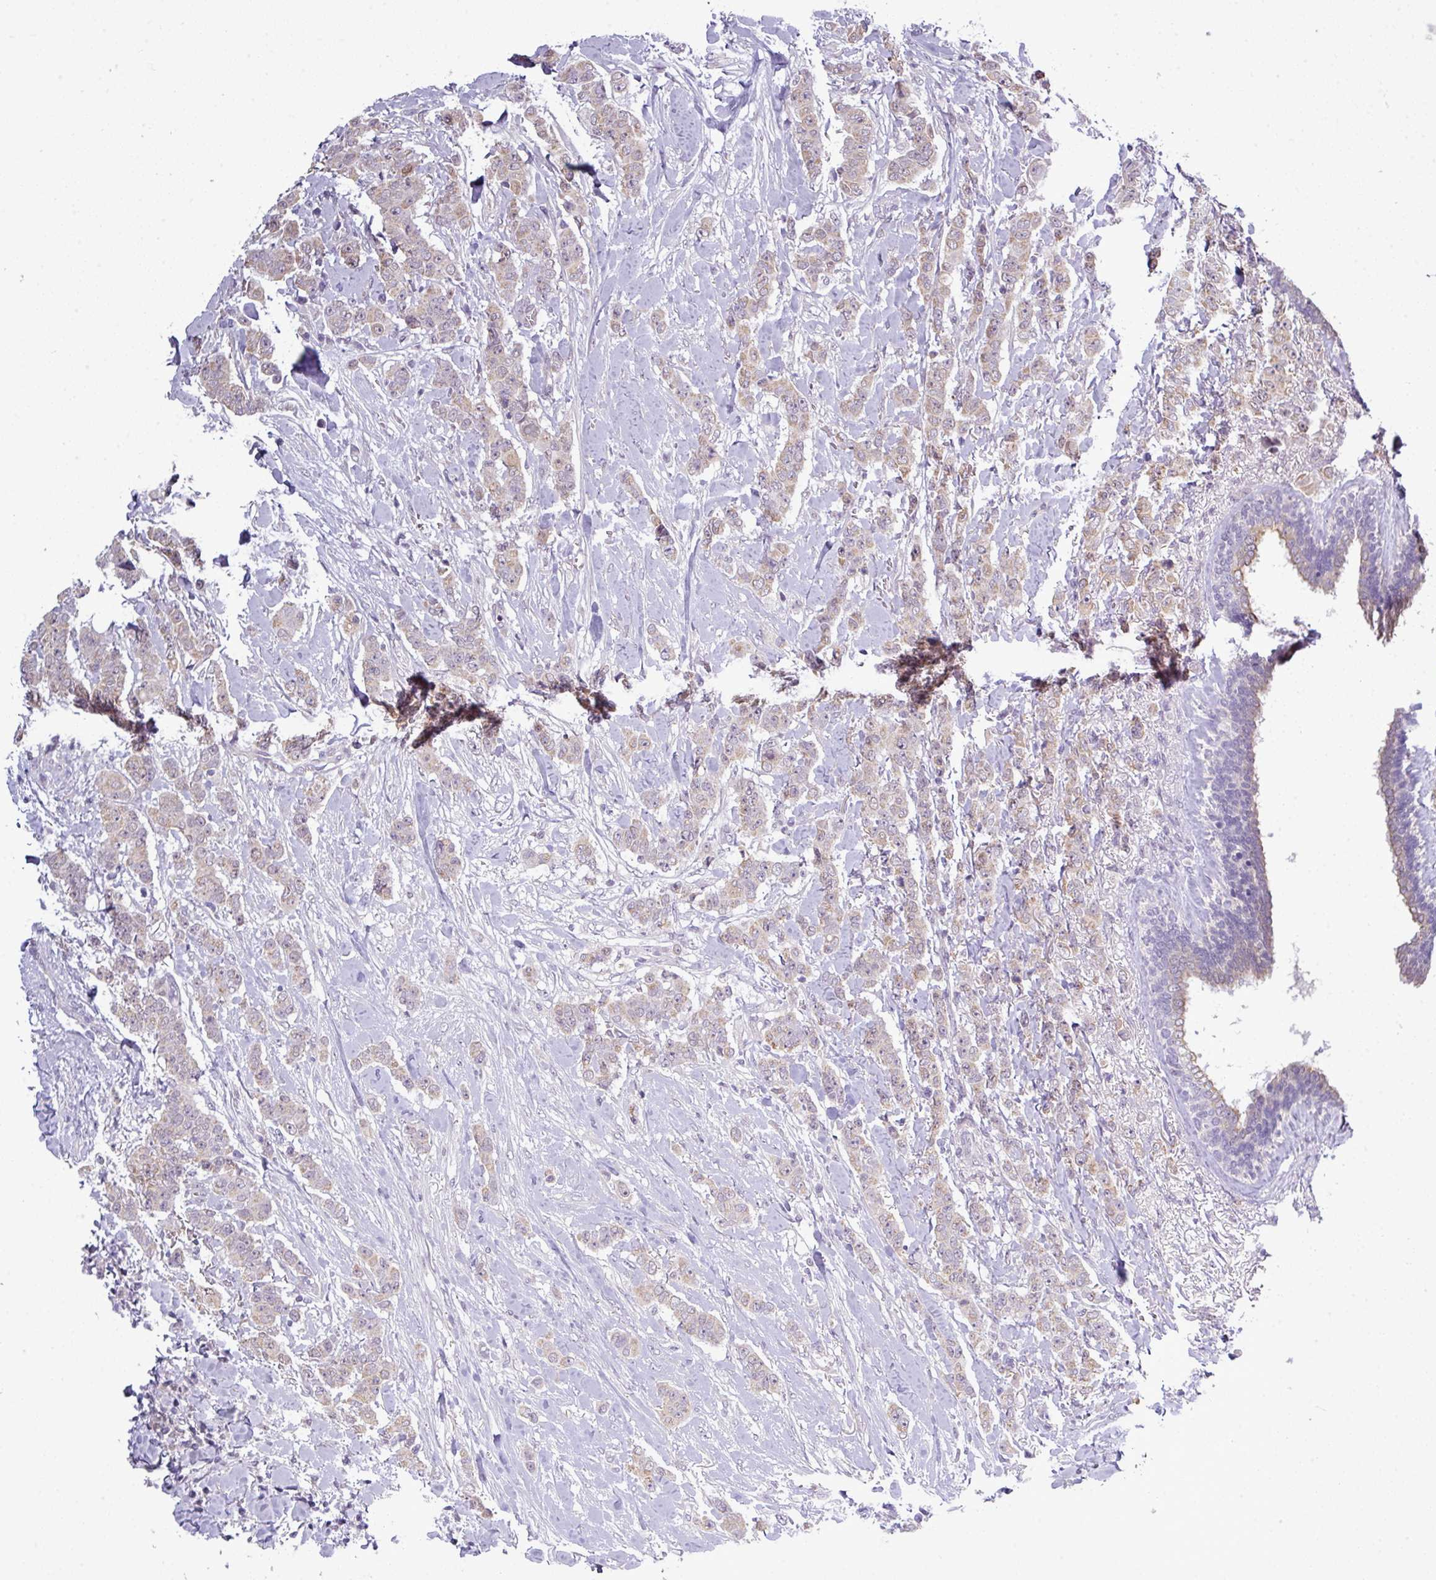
{"staining": {"intensity": "weak", "quantity": "25%-75%", "location": "cytoplasmic/membranous"}, "tissue": "breast cancer", "cell_type": "Tumor cells", "image_type": "cancer", "snomed": [{"axis": "morphology", "description": "Duct carcinoma"}, {"axis": "topography", "description": "Breast"}], "caption": "Breast cancer (intraductal carcinoma) stained with immunohistochemistry shows weak cytoplasmic/membranous expression in approximately 25%-75% of tumor cells. The staining was performed using DAB to visualize the protein expression in brown, while the nuclei were stained in blue with hematoxylin (Magnification: 20x).", "gene": "ZNF217", "patient": {"sex": "female", "age": 40}}